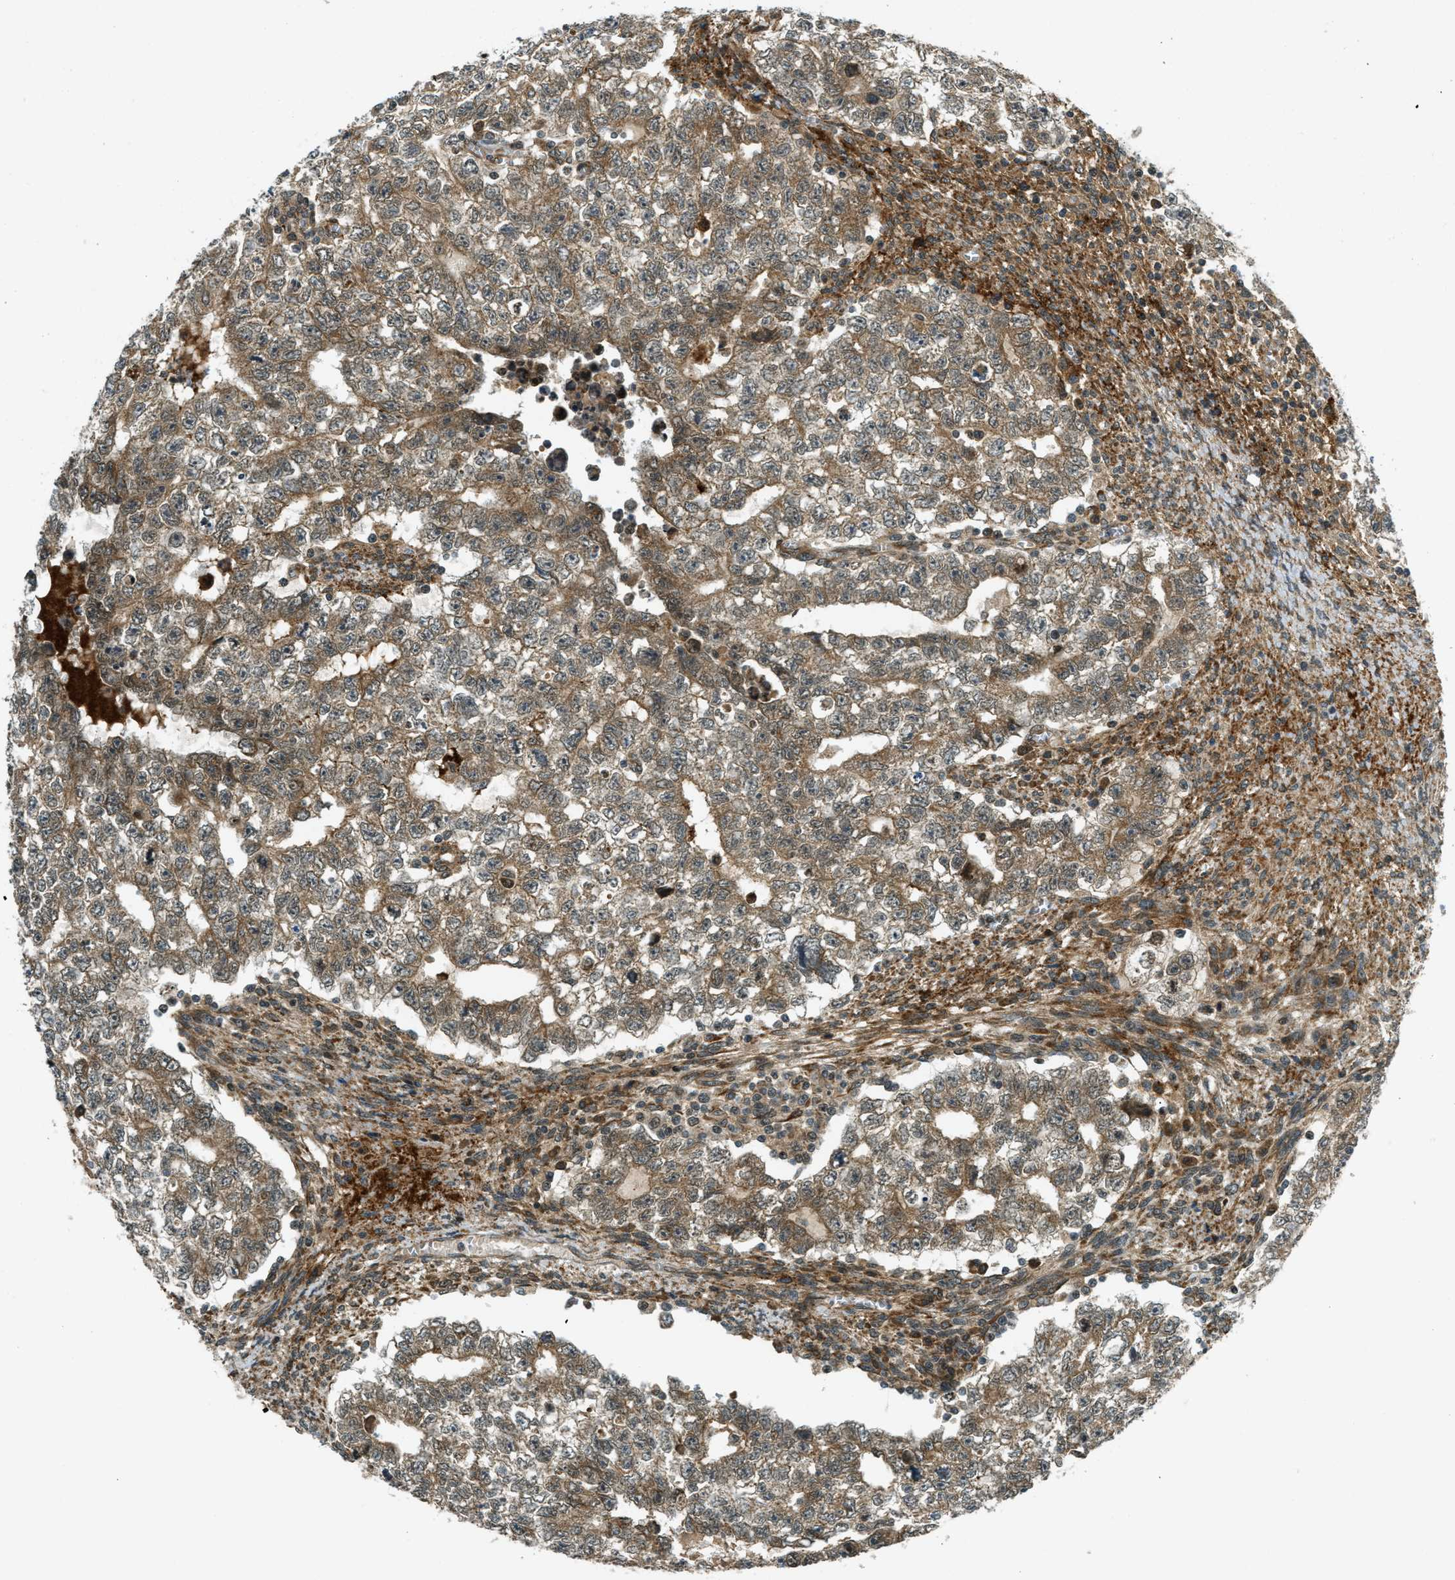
{"staining": {"intensity": "weak", "quantity": ">75%", "location": "cytoplasmic/membranous"}, "tissue": "testis cancer", "cell_type": "Tumor cells", "image_type": "cancer", "snomed": [{"axis": "morphology", "description": "Seminoma, NOS"}, {"axis": "morphology", "description": "Carcinoma, Embryonal, NOS"}, {"axis": "topography", "description": "Testis"}], "caption": "Protein staining of testis cancer (embryonal carcinoma) tissue displays weak cytoplasmic/membranous positivity in about >75% of tumor cells. (DAB (3,3'-diaminobenzidine) IHC with brightfield microscopy, high magnification).", "gene": "EIF2AK3", "patient": {"sex": "male", "age": 38}}